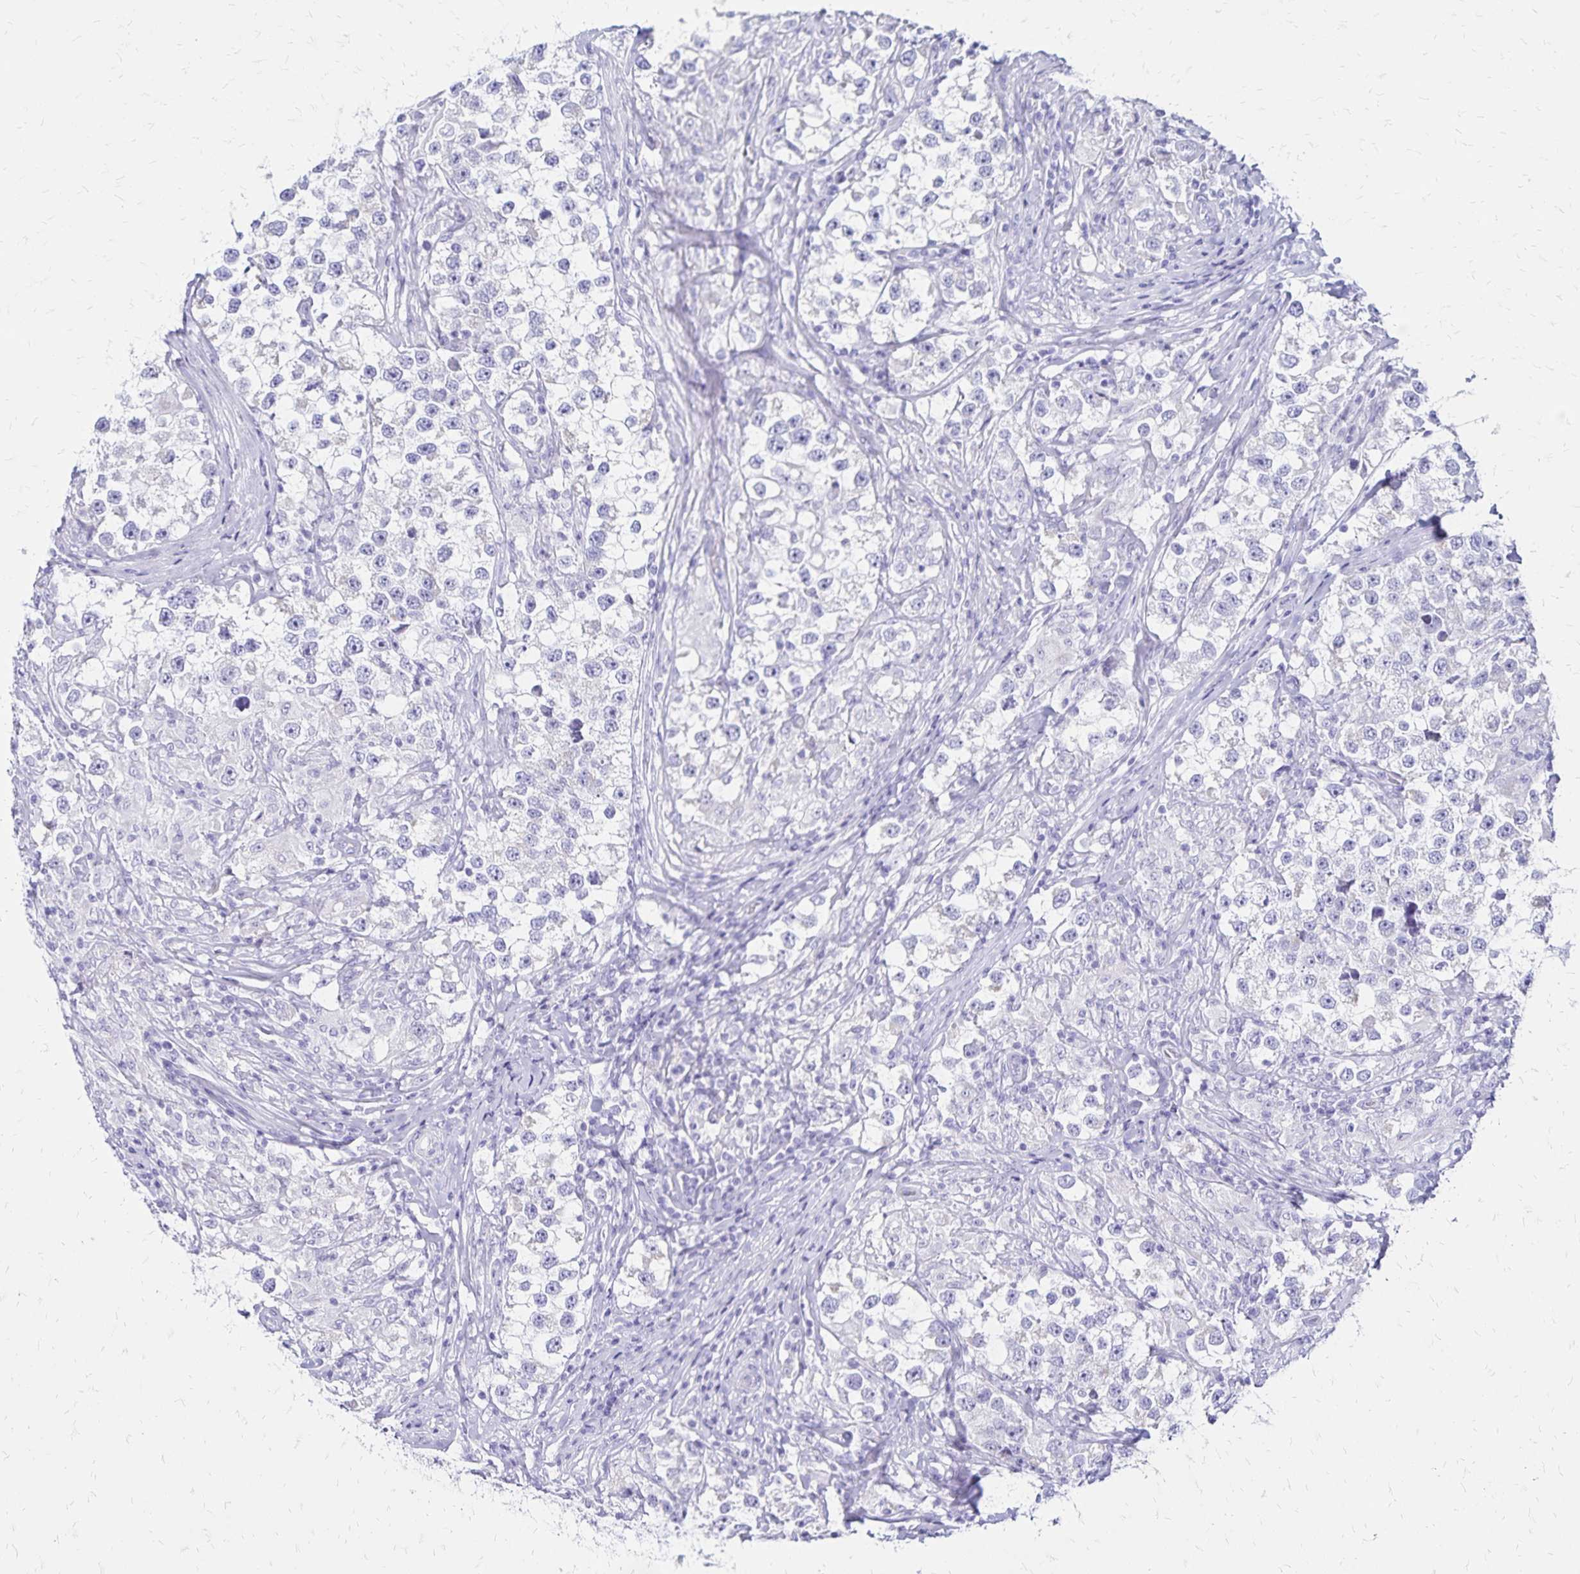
{"staining": {"intensity": "negative", "quantity": "none", "location": "none"}, "tissue": "testis cancer", "cell_type": "Tumor cells", "image_type": "cancer", "snomed": [{"axis": "morphology", "description": "Seminoma, NOS"}, {"axis": "topography", "description": "Testis"}], "caption": "High magnification brightfield microscopy of testis cancer stained with DAB (3,3'-diaminobenzidine) (brown) and counterstained with hematoxylin (blue): tumor cells show no significant positivity.", "gene": "LIN28B", "patient": {"sex": "male", "age": 46}}